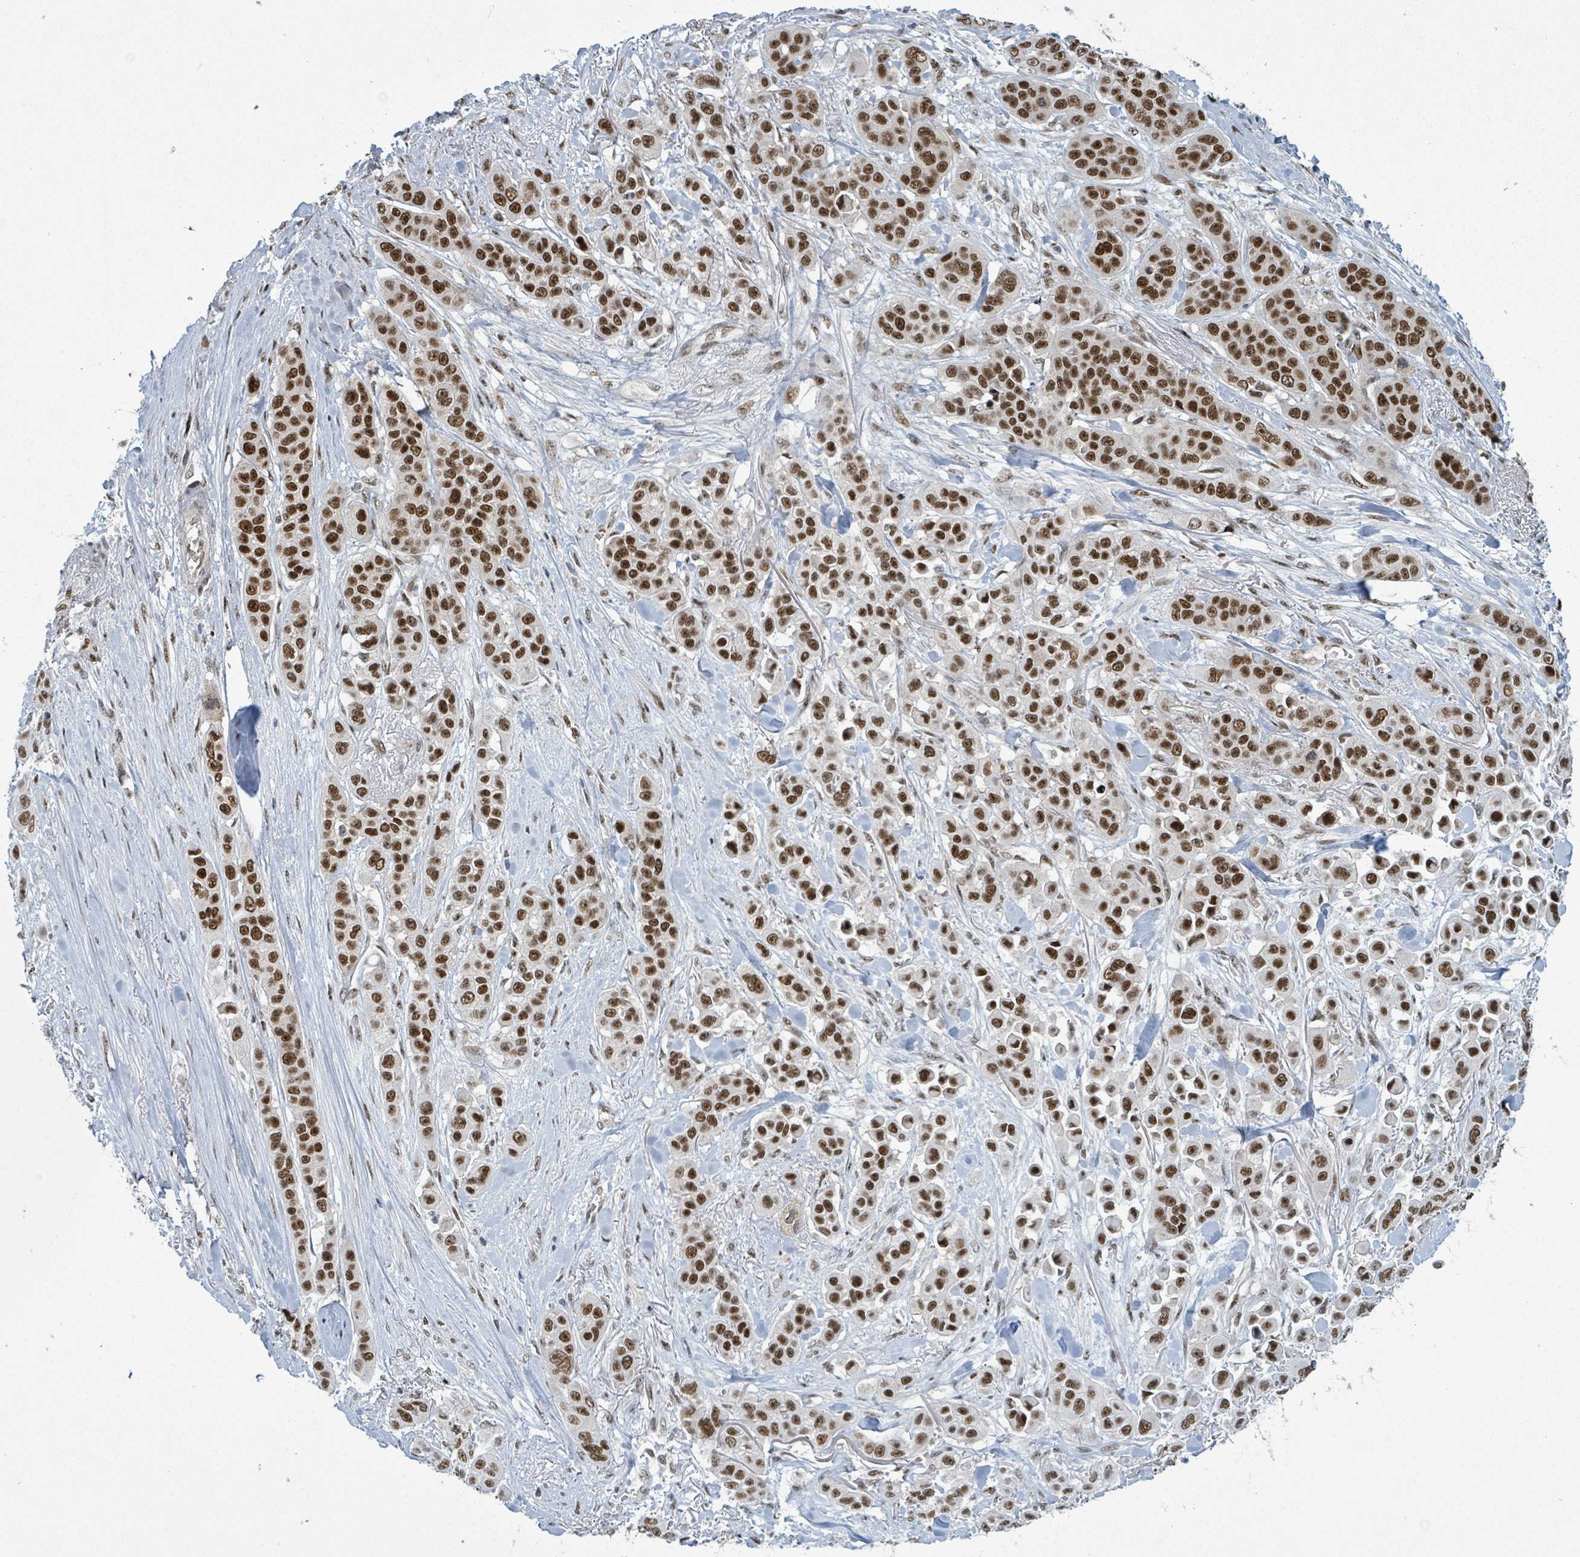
{"staining": {"intensity": "strong", "quantity": ">75%", "location": "nuclear"}, "tissue": "skin cancer", "cell_type": "Tumor cells", "image_type": "cancer", "snomed": [{"axis": "morphology", "description": "Squamous cell carcinoma, NOS"}, {"axis": "topography", "description": "Skin"}], "caption": "DAB (3,3'-diaminobenzidine) immunohistochemical staining of human skin squamous cell carcinoma demonstrates strong nuclear protein positivity in about >75% of tumor cells. (DAB IHC, brown staining for protein, blue staining for nuclei).", "gene": "KLF3", "patient": {"sex": "male", "age": 67}}